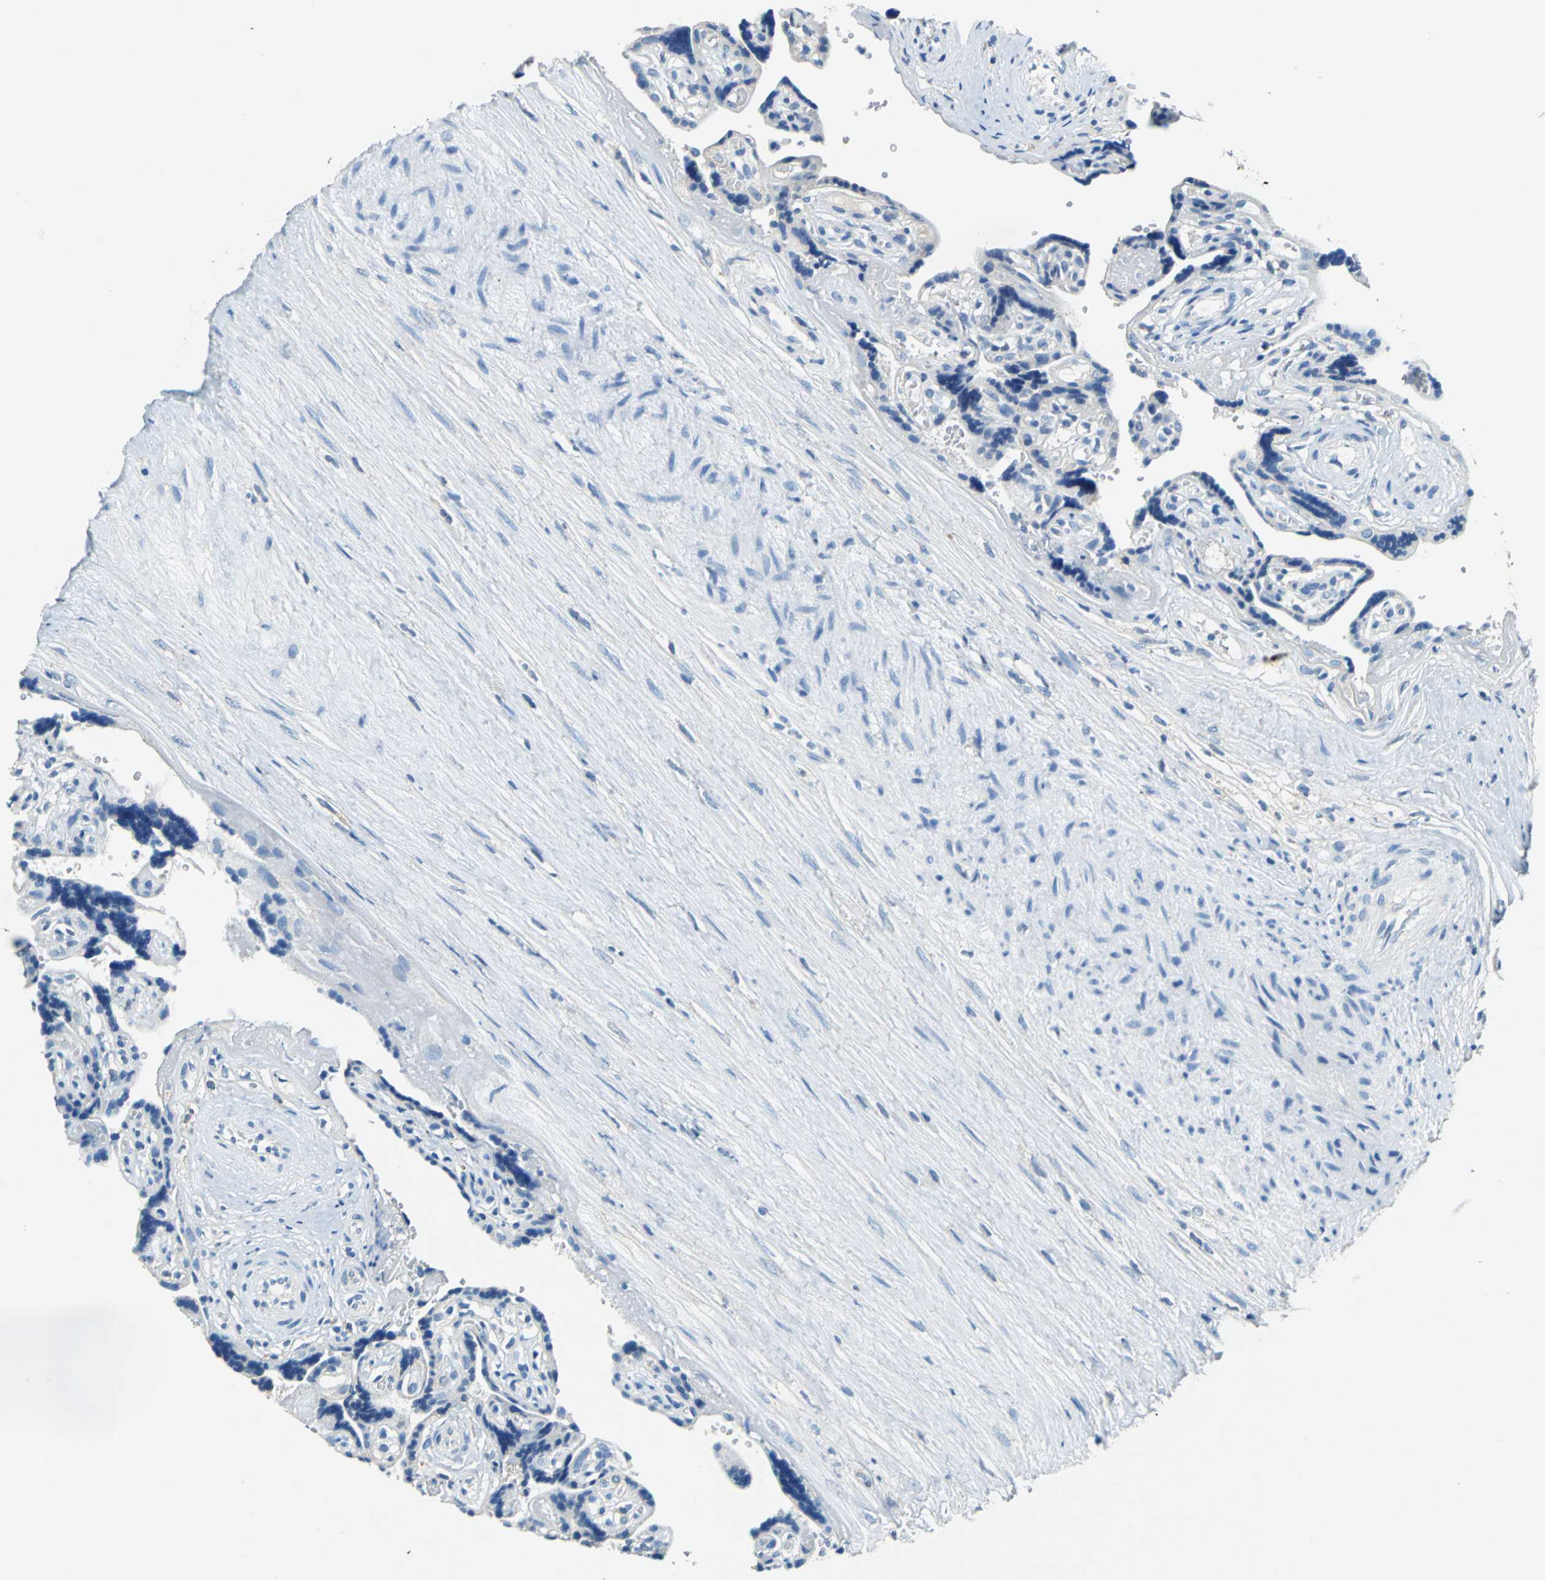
{"staining": {"intensity": "negative", "quantity": "none", "location": "none"}, "tissue": "placenta", "cell_type": "Decidual cells", "image_type": "normal", "snomed": [{"axis": "morphology", "description": "Normal tissue, NOS"}, {"axis": "topography", "description": "Placenta"}], "caption": "The immunohistochemistry photomicrograph has no significant expression in decidual cells of placenta.", "gene": "TEX264", "patient": {"sex": "female", "age": 30}}